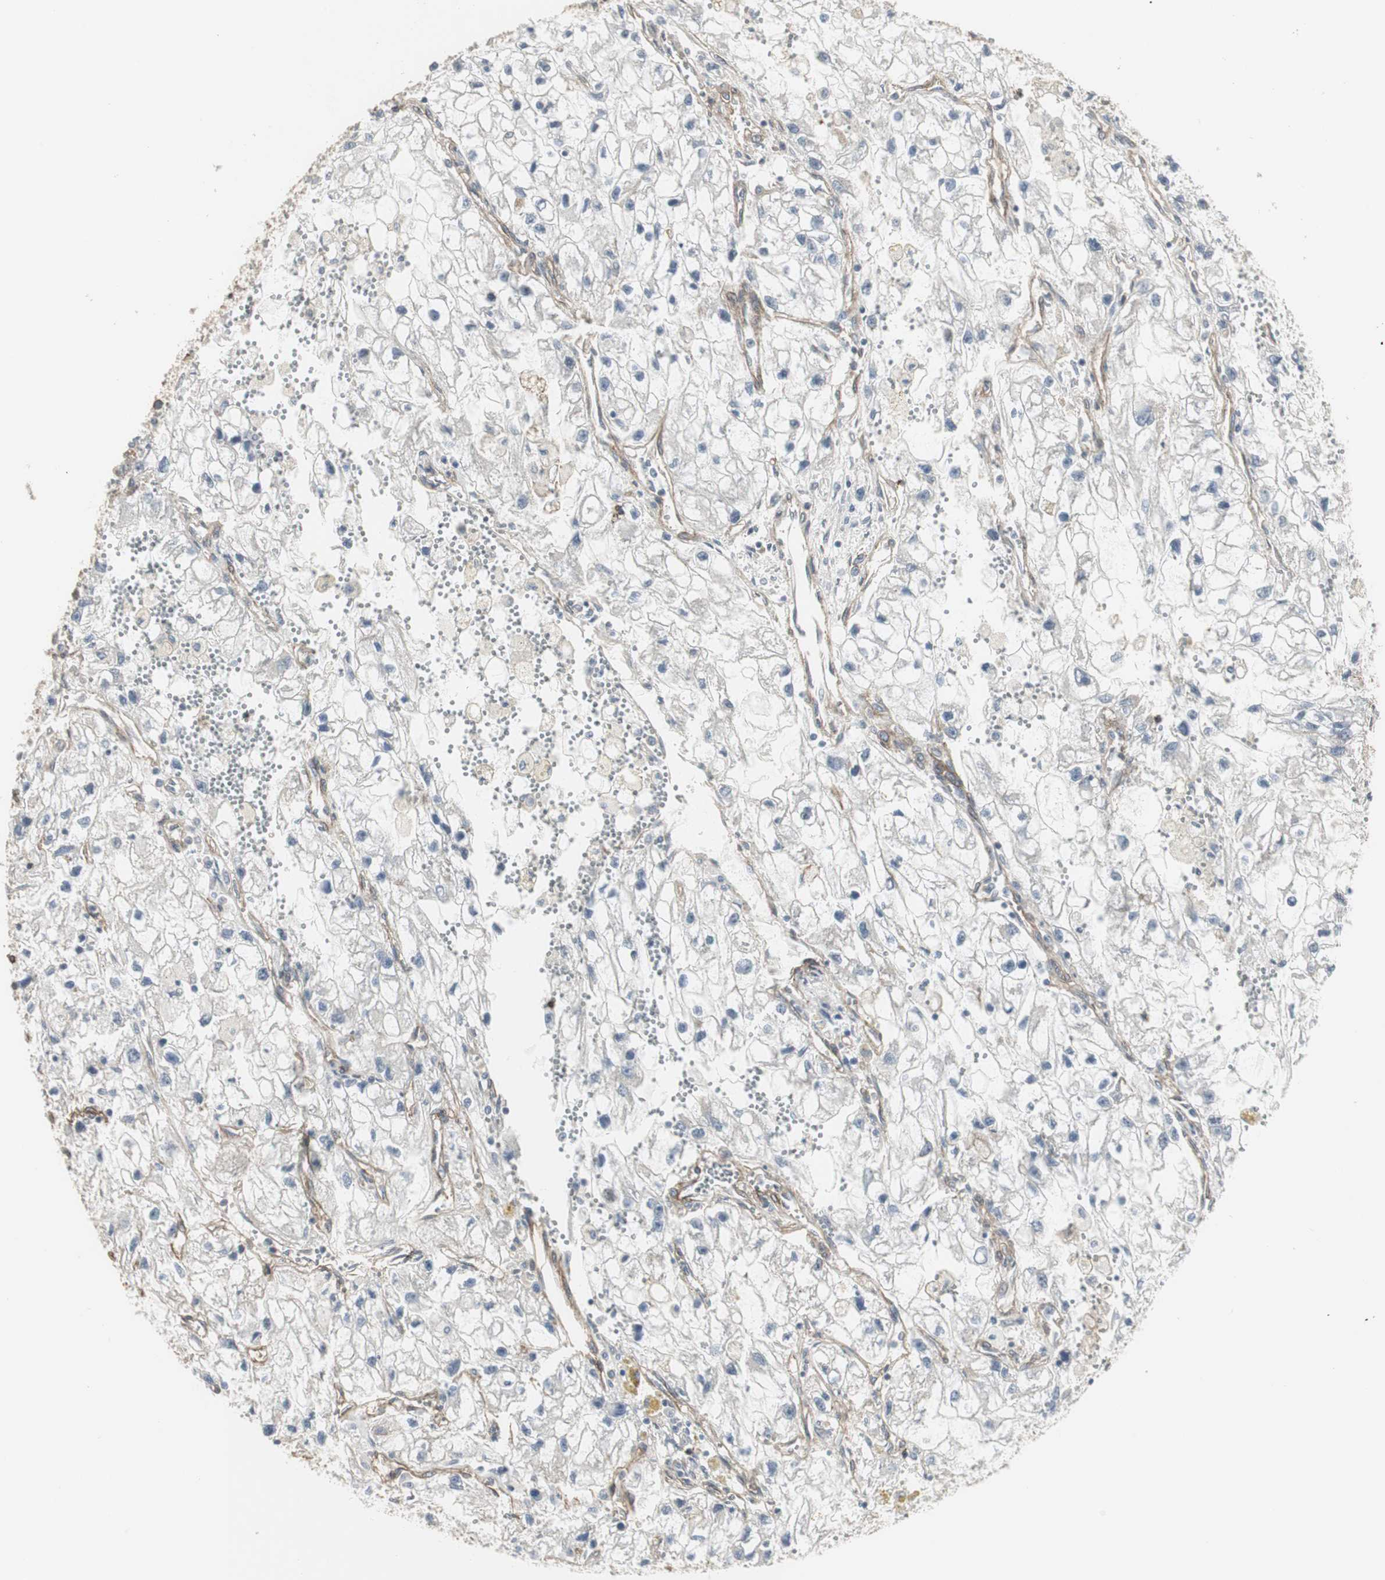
{"staining": {"intensity": "weak", "quantity": "<25%", "location": "cytoplasmic/membranous"}, "tissue": "renal cancer", "cell_type": "Tumor cells", "image_type": "cancer", "snomed": [{"axis": "morphology", "description": "Adenocarcinoma, NOS"}, {"axis": "topography", "description": "Kidney"}], "caption": "Tumor cells show no significant protein staining in renal cancer (adenocarcinoma).", "gene": "SCYL3", "patient": {"sex": "female", "age": 70}}